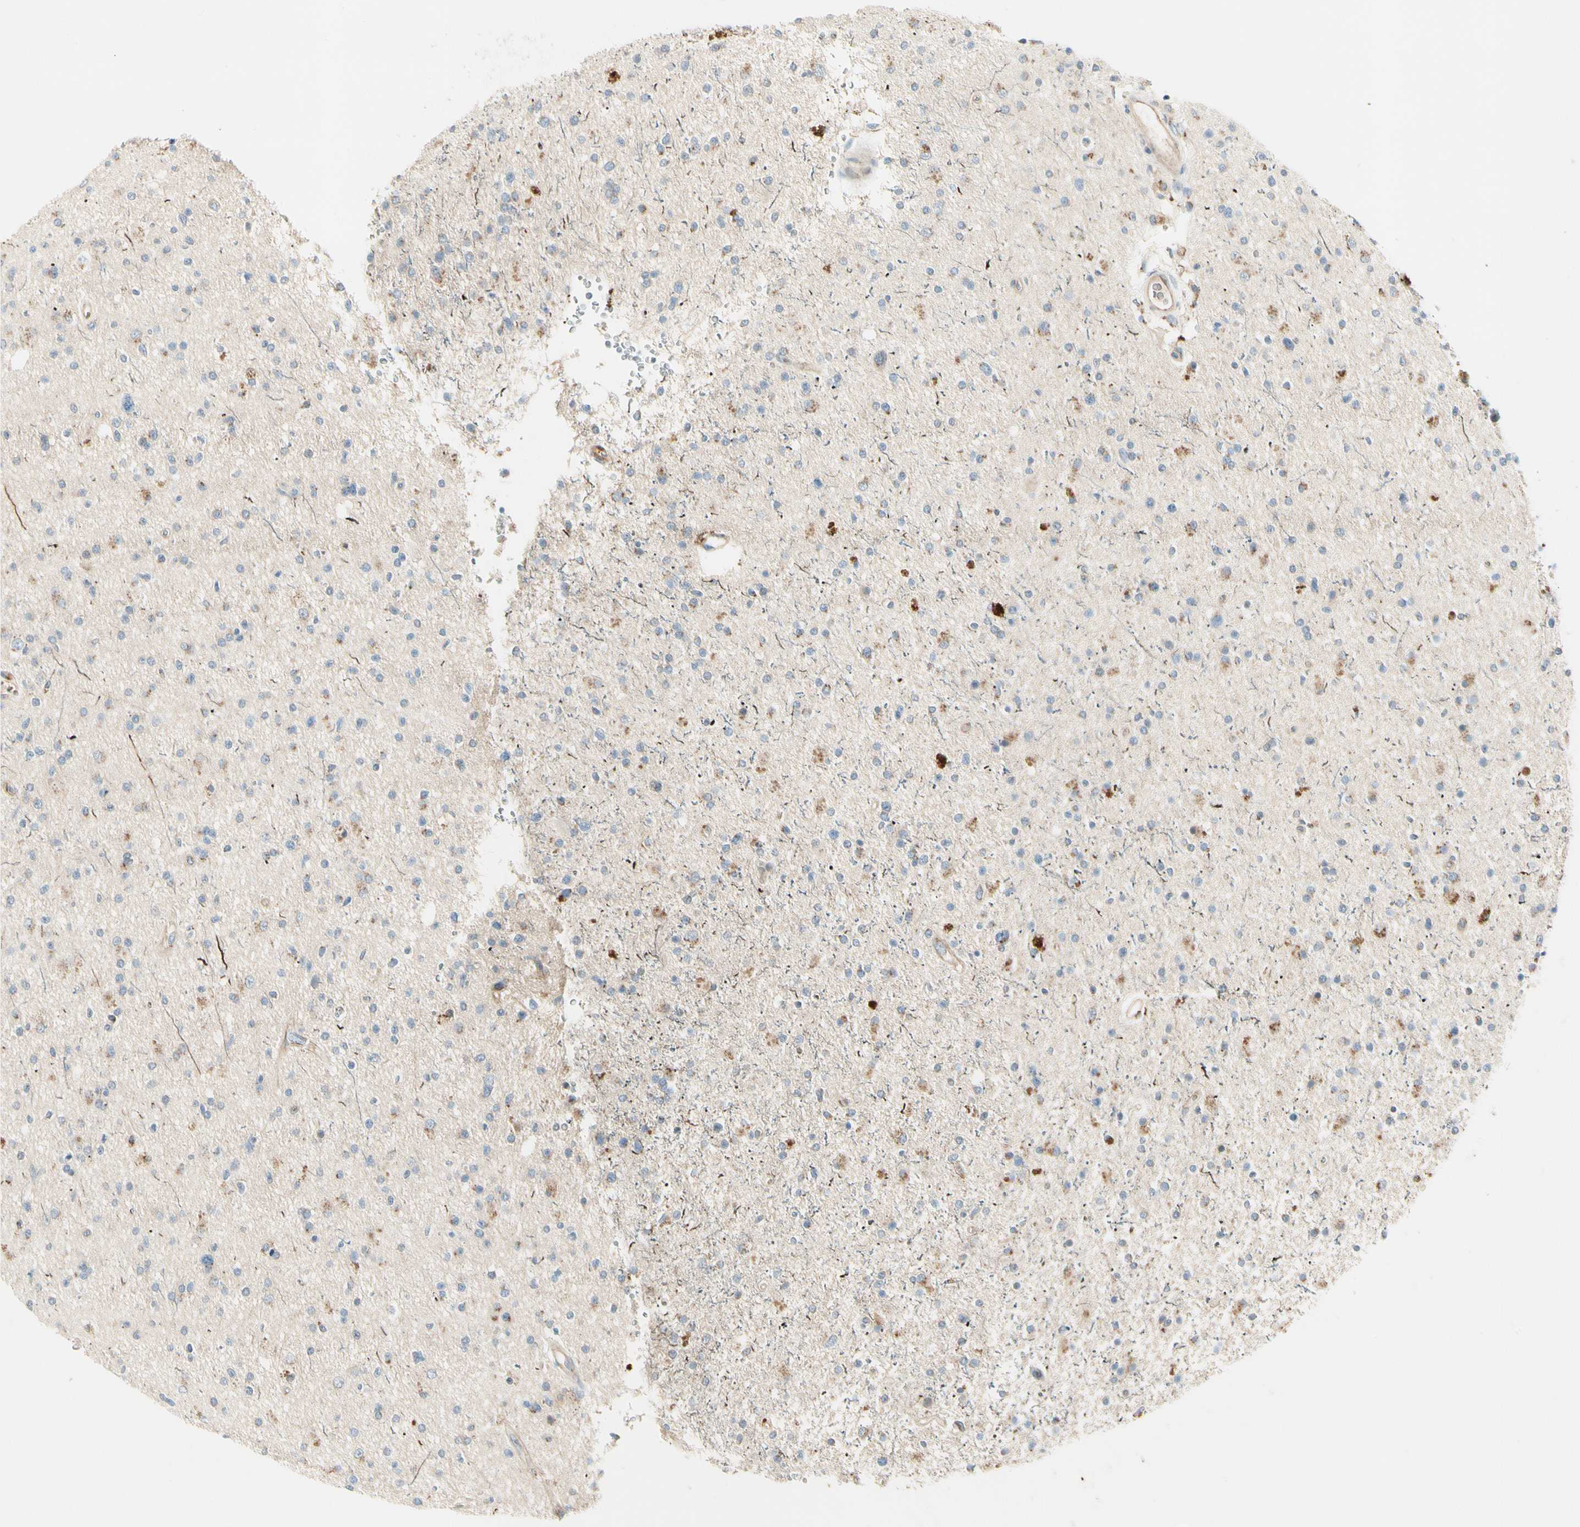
{"staining": {"intensity": "moderate", "quantity": "<25%", "location": "cytoplasmic/membranous"}, "tissue": "glioma", "cell_type": "Tumor cells", "image_type": "cancer", "snomed": [{"axis": "morphology", "description": "Glioma, malignant, High grade"}, {"axis": "topography", "description": "Brain"}], "caption": "DAB (3,3'-diaminobenzidine) immunohistochemical staining of high-grade glioma (malignant) demonstrates moderate cytoplasmic/membranous protein expression in about <25% of tumor cells.", "gene": "ABCA3", "patient": {"sex": "male", "age": 33}}